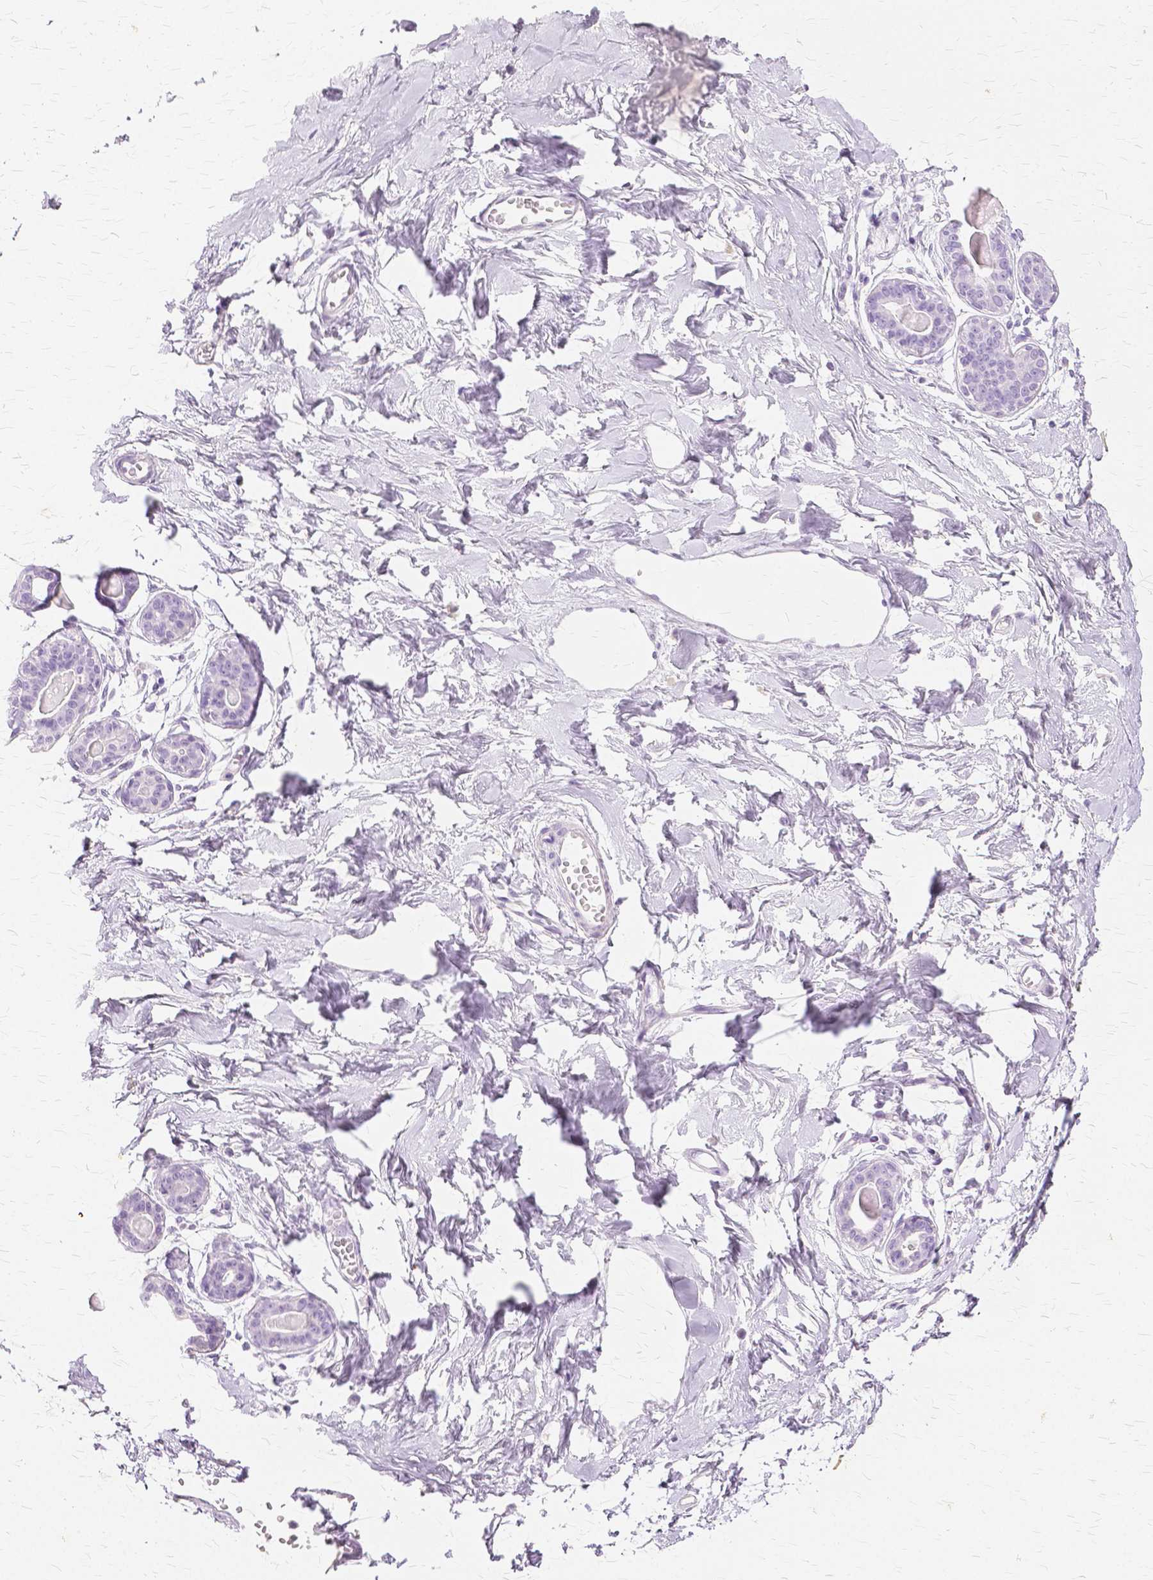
{"staining": {"intensity": "negative", "quantity": "none", "location": "none"}, "tissue": "breast", "cell_type": "Adipocytes", "image_type": "normal", "snomed": [{"axis": "morphology", "description": "Normal tissue, NOS"}, {"axis": "topography", "description": "Breast"}], "caption": "Immunohistochemistry (IHC) histopathology image of benign human breast stained for a protein (brown), which shows no positivity in adipocytes.", "gene": "TGM1", "patient": {"sex": "female", "age": 45}}